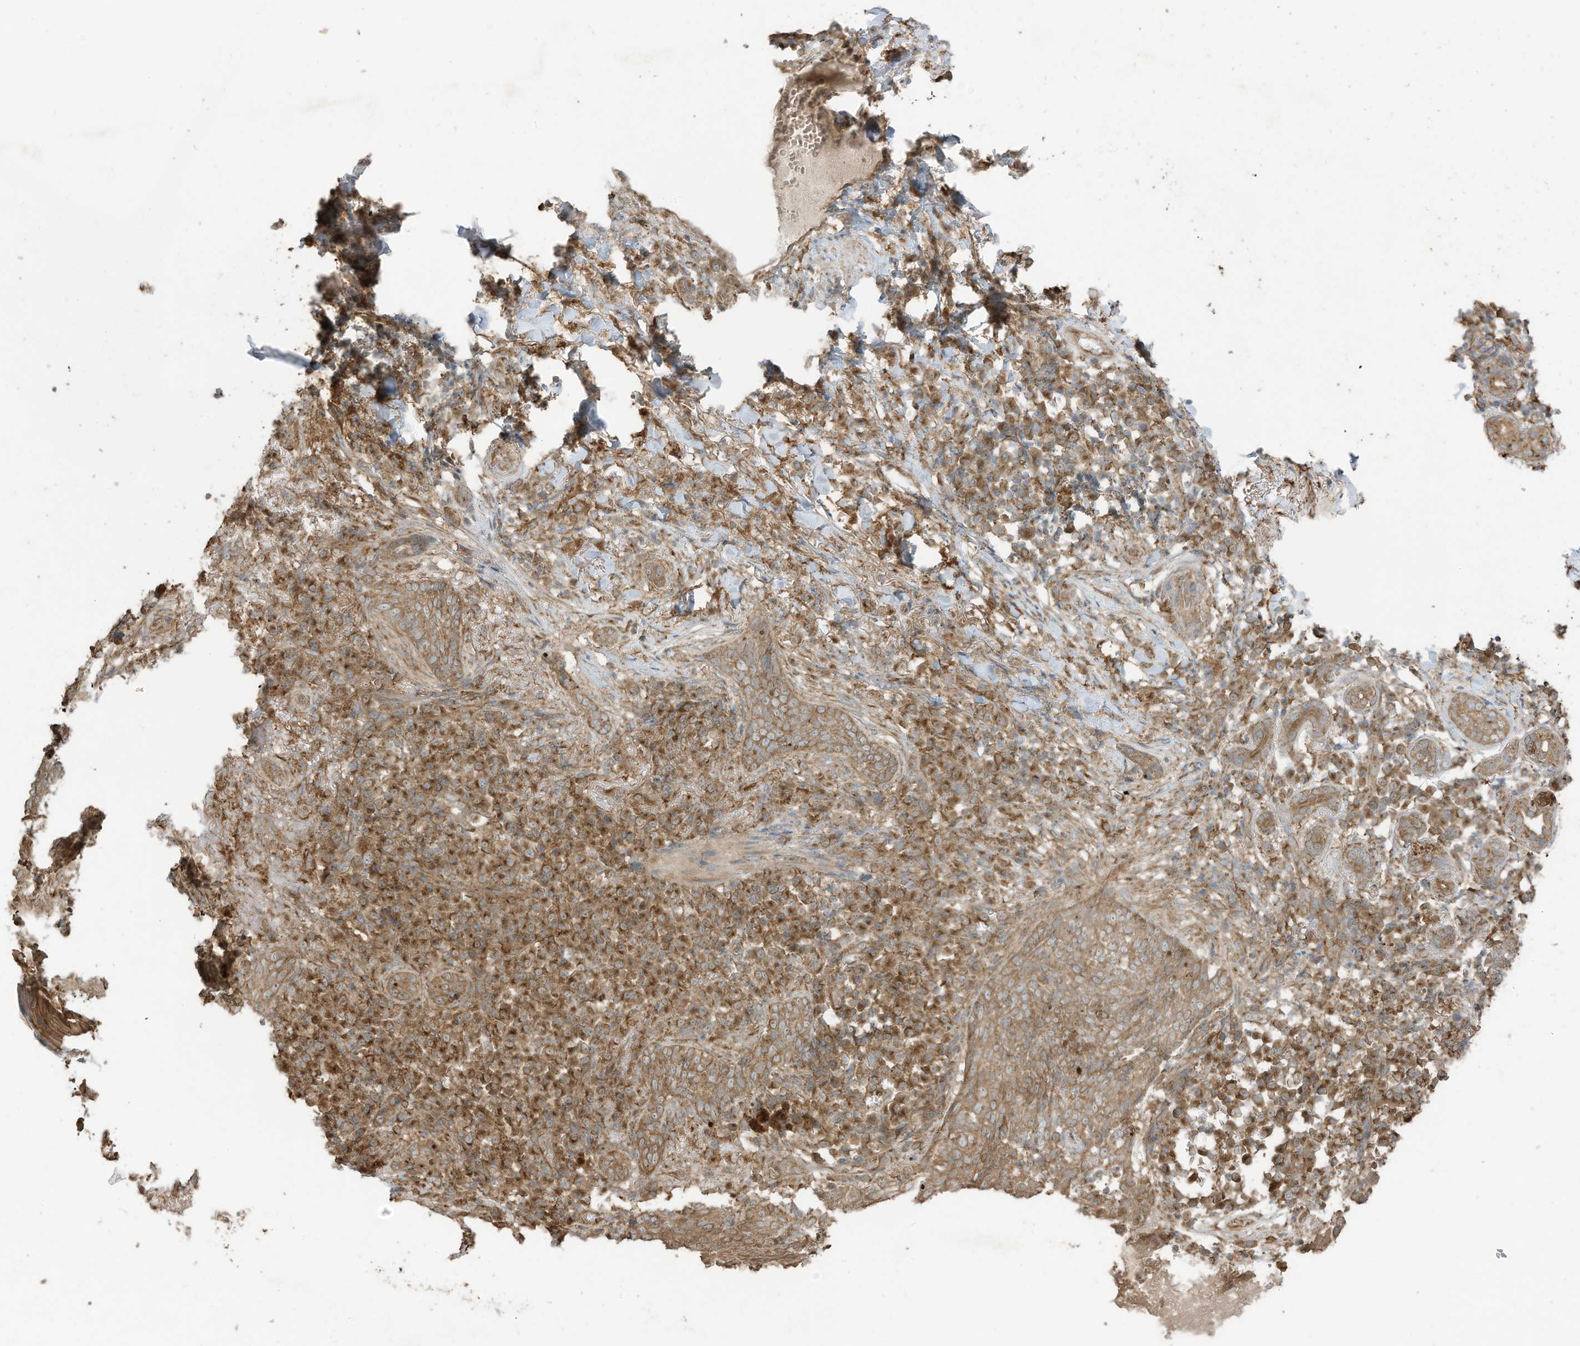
{"staining": {"intensity": "moderate", "quantity": ">75%", "location": "cytoplasmic/membranous"}, "tissue": "skin cancer", "cell_type": "Tumor cells", "image_type": "cancer", "snomed": [{"axis": "morphology", "description": "Basal cell carcinoma"}, {"axis": "topography", "description": "Skin"}], "caption": "About >75% of tumor cells in skin cancer reveal moderate cytoplasmic/membranous protein positivity as visualized by brown immunohistochemical staining.", "gene": "CGAS", "patient": {"sex": "male", "age": 85}}